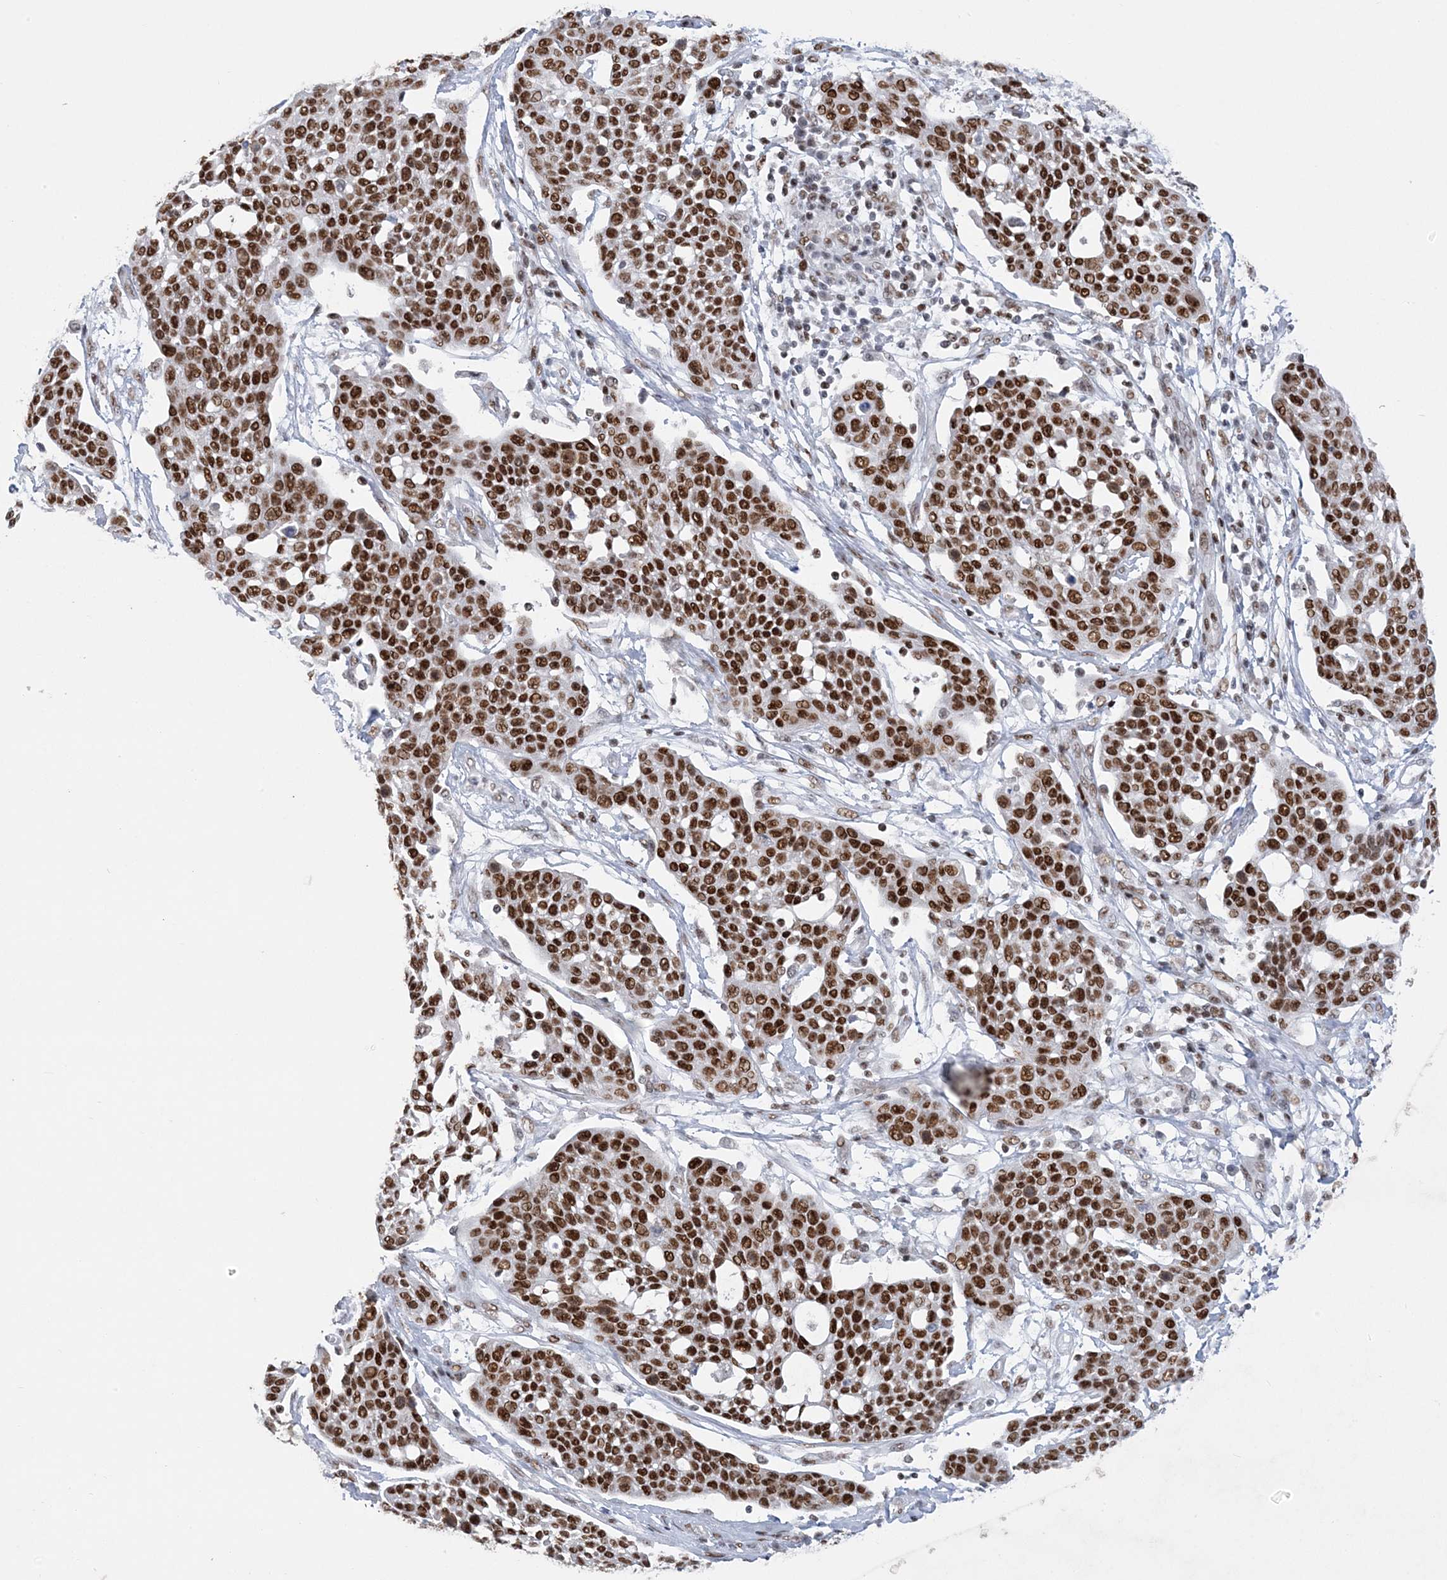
{"staining": {"intensity": "strong", "quantity": ">75%", "location": "nuclear"}, "tissue": "cervical cancer", "cell_type": "Tumor cells", "image_type": "cancer", "snomed": [{"axis": "morphology", "description": "Squamous cell carcinoma, NOS"}, {"axis": "topography", "description": "Cervix"}], "caption": "A histopathology image showing strong nuclear positivity in about >75% of tumor cells in cervical cancer (squamous cell carcinoma), as visualized by brown immunohistochemical staining.", "gene": "ZBTB7A", "patient": {"sex": "female", "age": 34}}